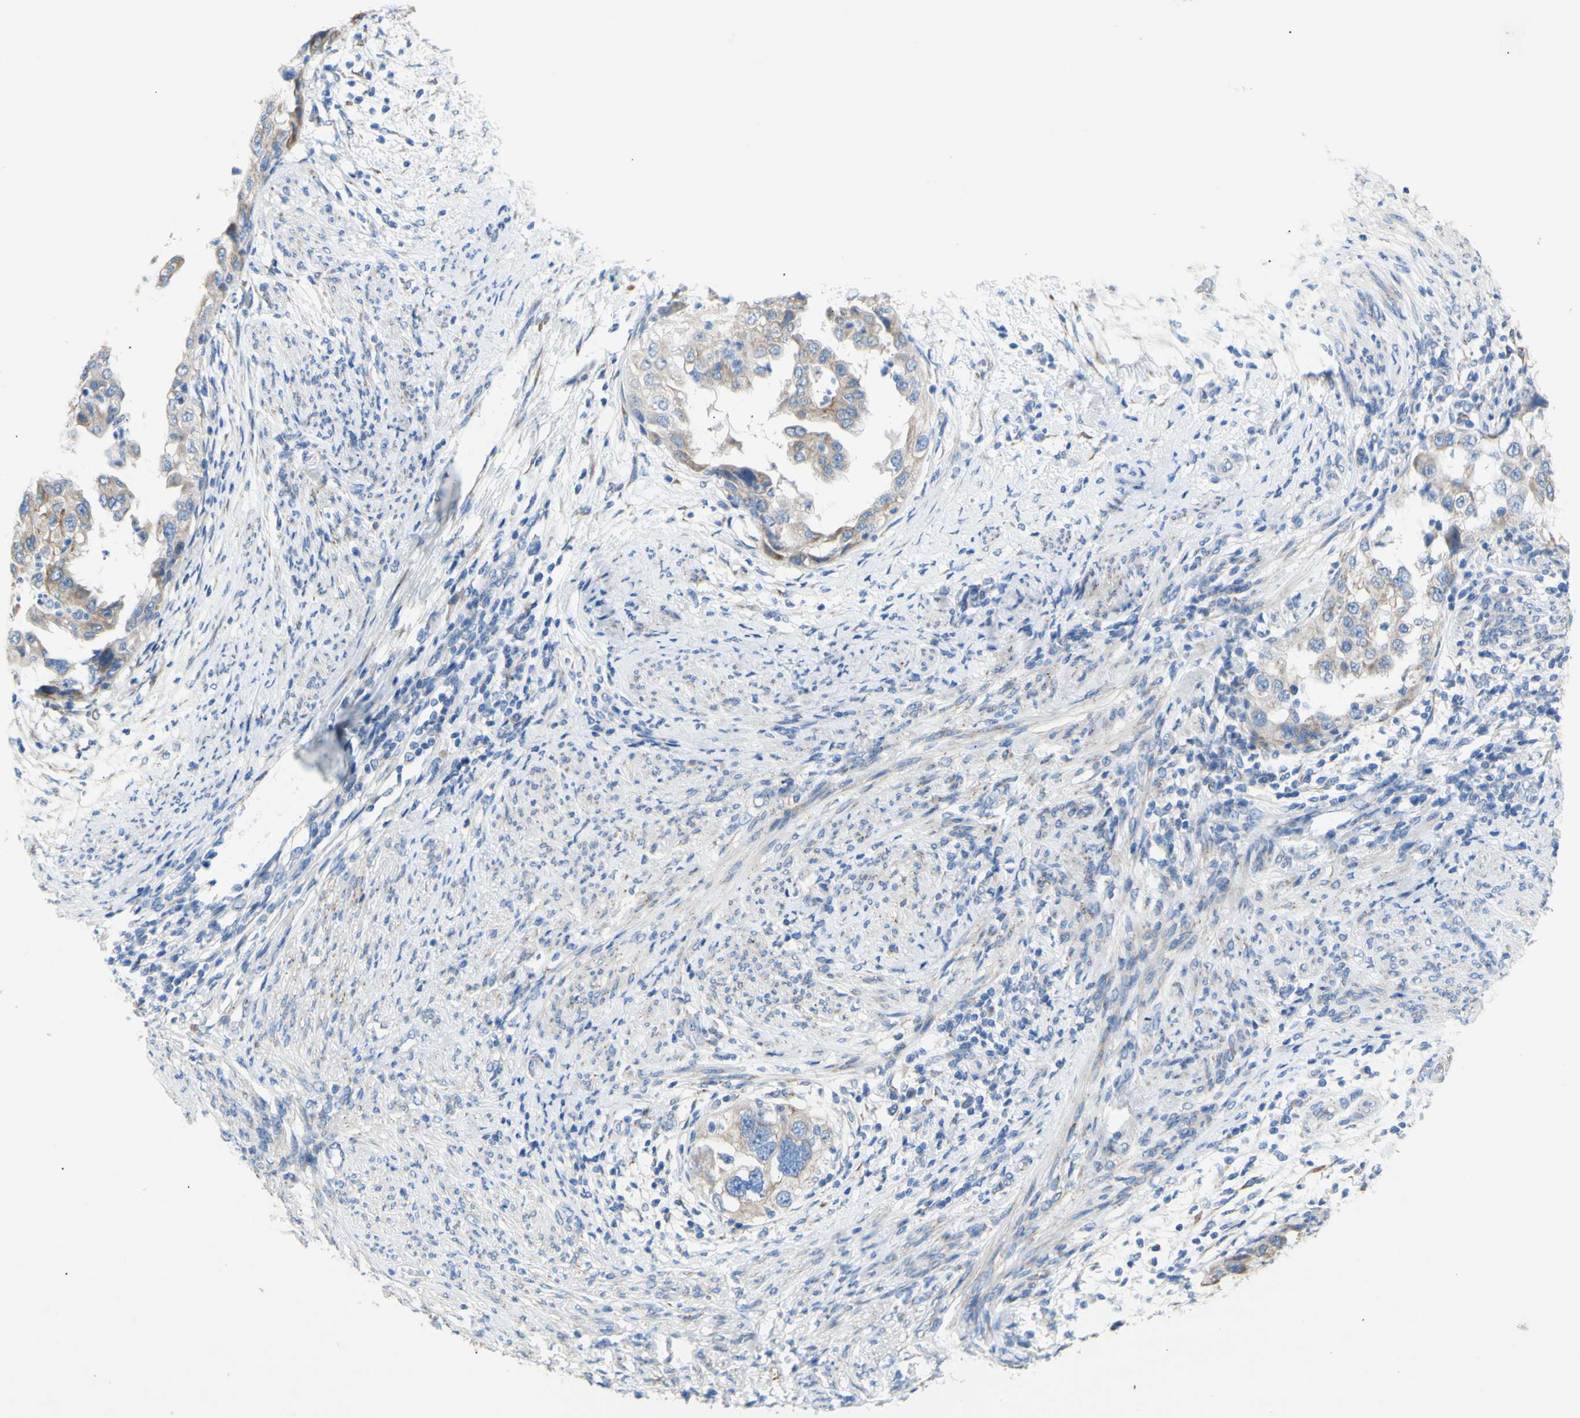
{"staining": {"intensity": "weak", "quantity": "<25%", "location": "cytoplasmic/membranous"}, "tissue": "endometrial cancer", "cell_type": "Tumor cells", "image_type": "cancer", "snomed": [{"axis": "morphology", "description": "Adenocarcinoma, NOS"}, {"axis": "topography", "description": "Endometrium"}], "caption": "DAB immunohistochemical staining of endometrial adenocarcinoma demonstrates no significant staining in tumor cells. (DAB (3,3'-diaminobenzidine) immunohistochemistry visualized using brightfield microscopy, high magnification).", "gene": "TMIGD2", "patient": {"sex": "female", "age": 85}}